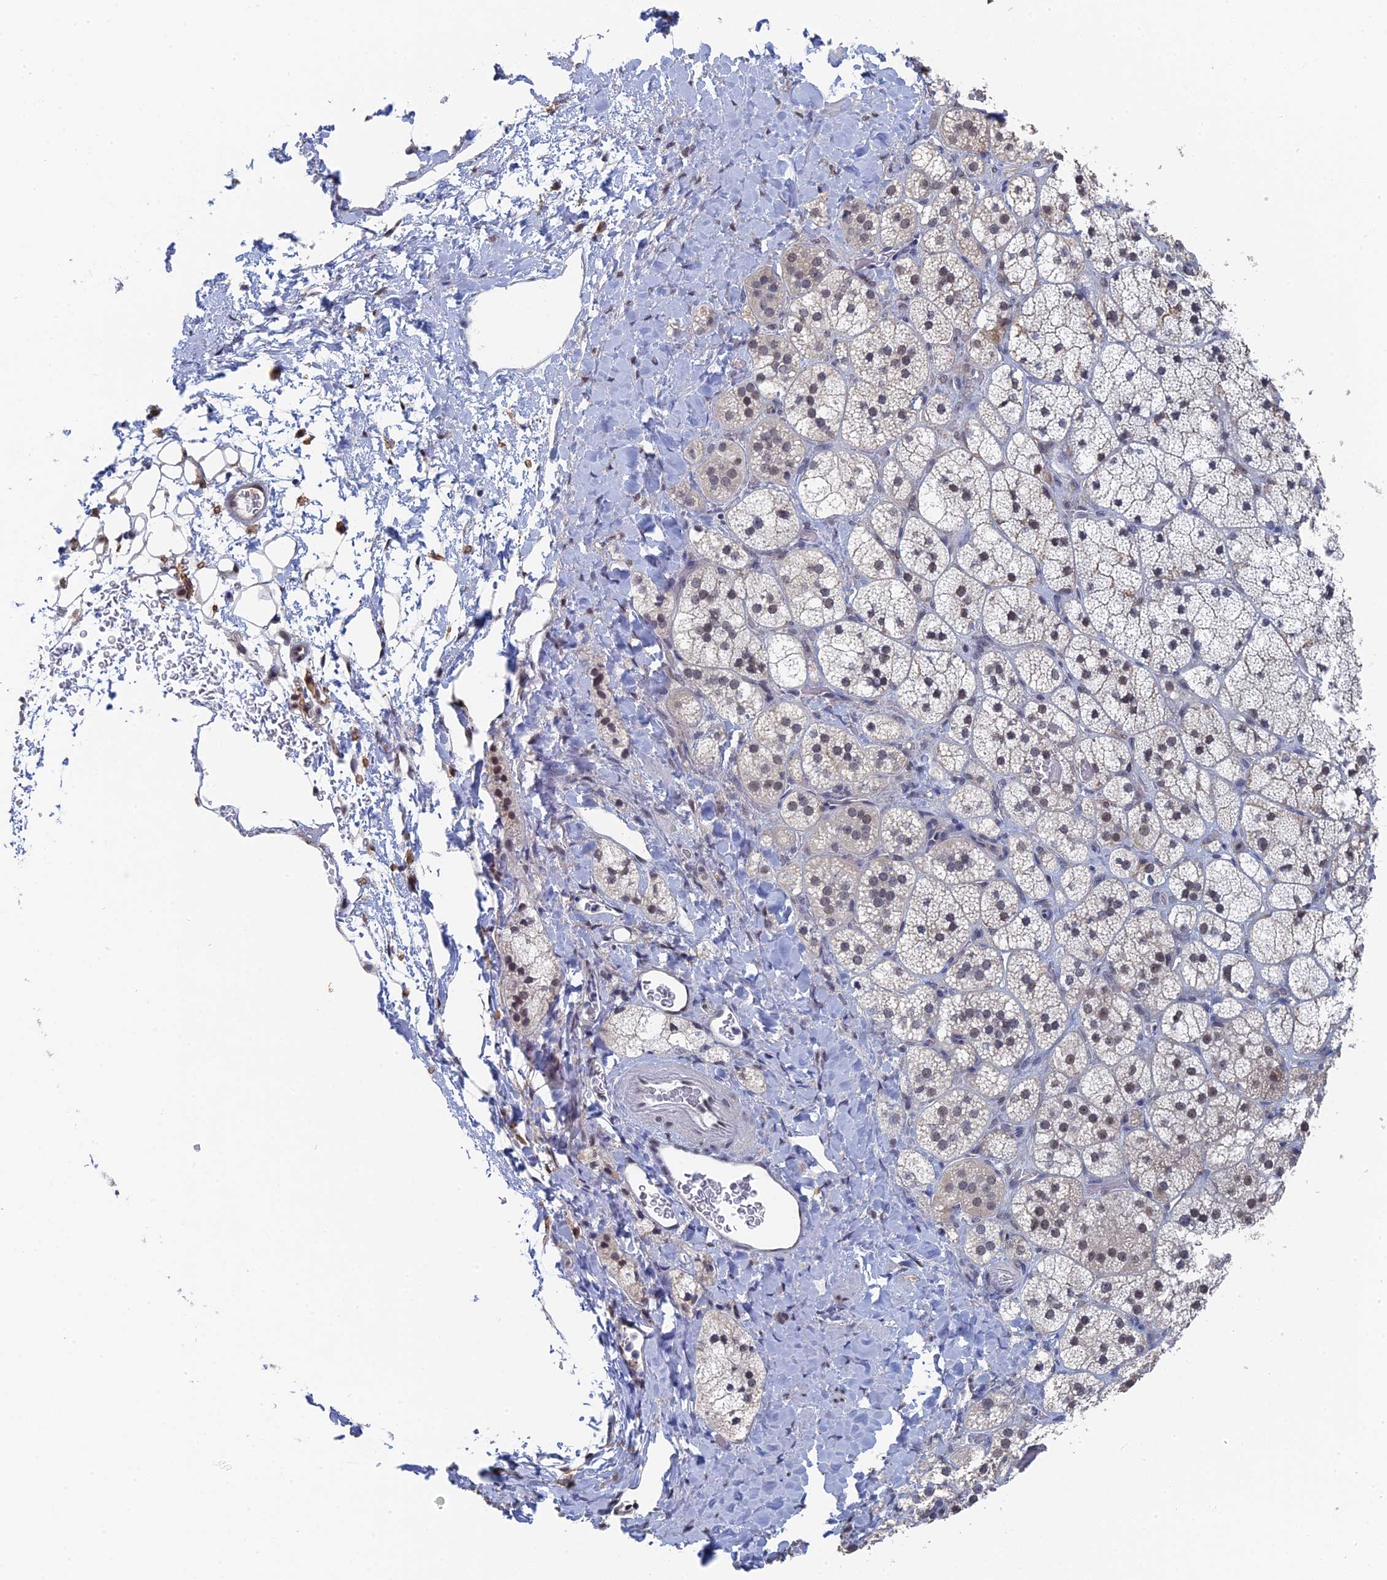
{"staining": {"intensity": "moderate", "quantity": "<25%", "location": "nuclear"}, "tissue": "adrenal gland", "cell_type": "Glandular cells", "image_type": "normal", "snomed": [{"axis": "morphology", "description": "Normal tissue, NOS"}, {"axis": "topography", "description": "Adrenal gland"}], "caption": "Protein staining of benign adrenal gland exhibits moderate nuclear expression in approximately <25% of glandular cells.", "gene": "TSSC4", "patient": {"sex": "male", "age": 61}}